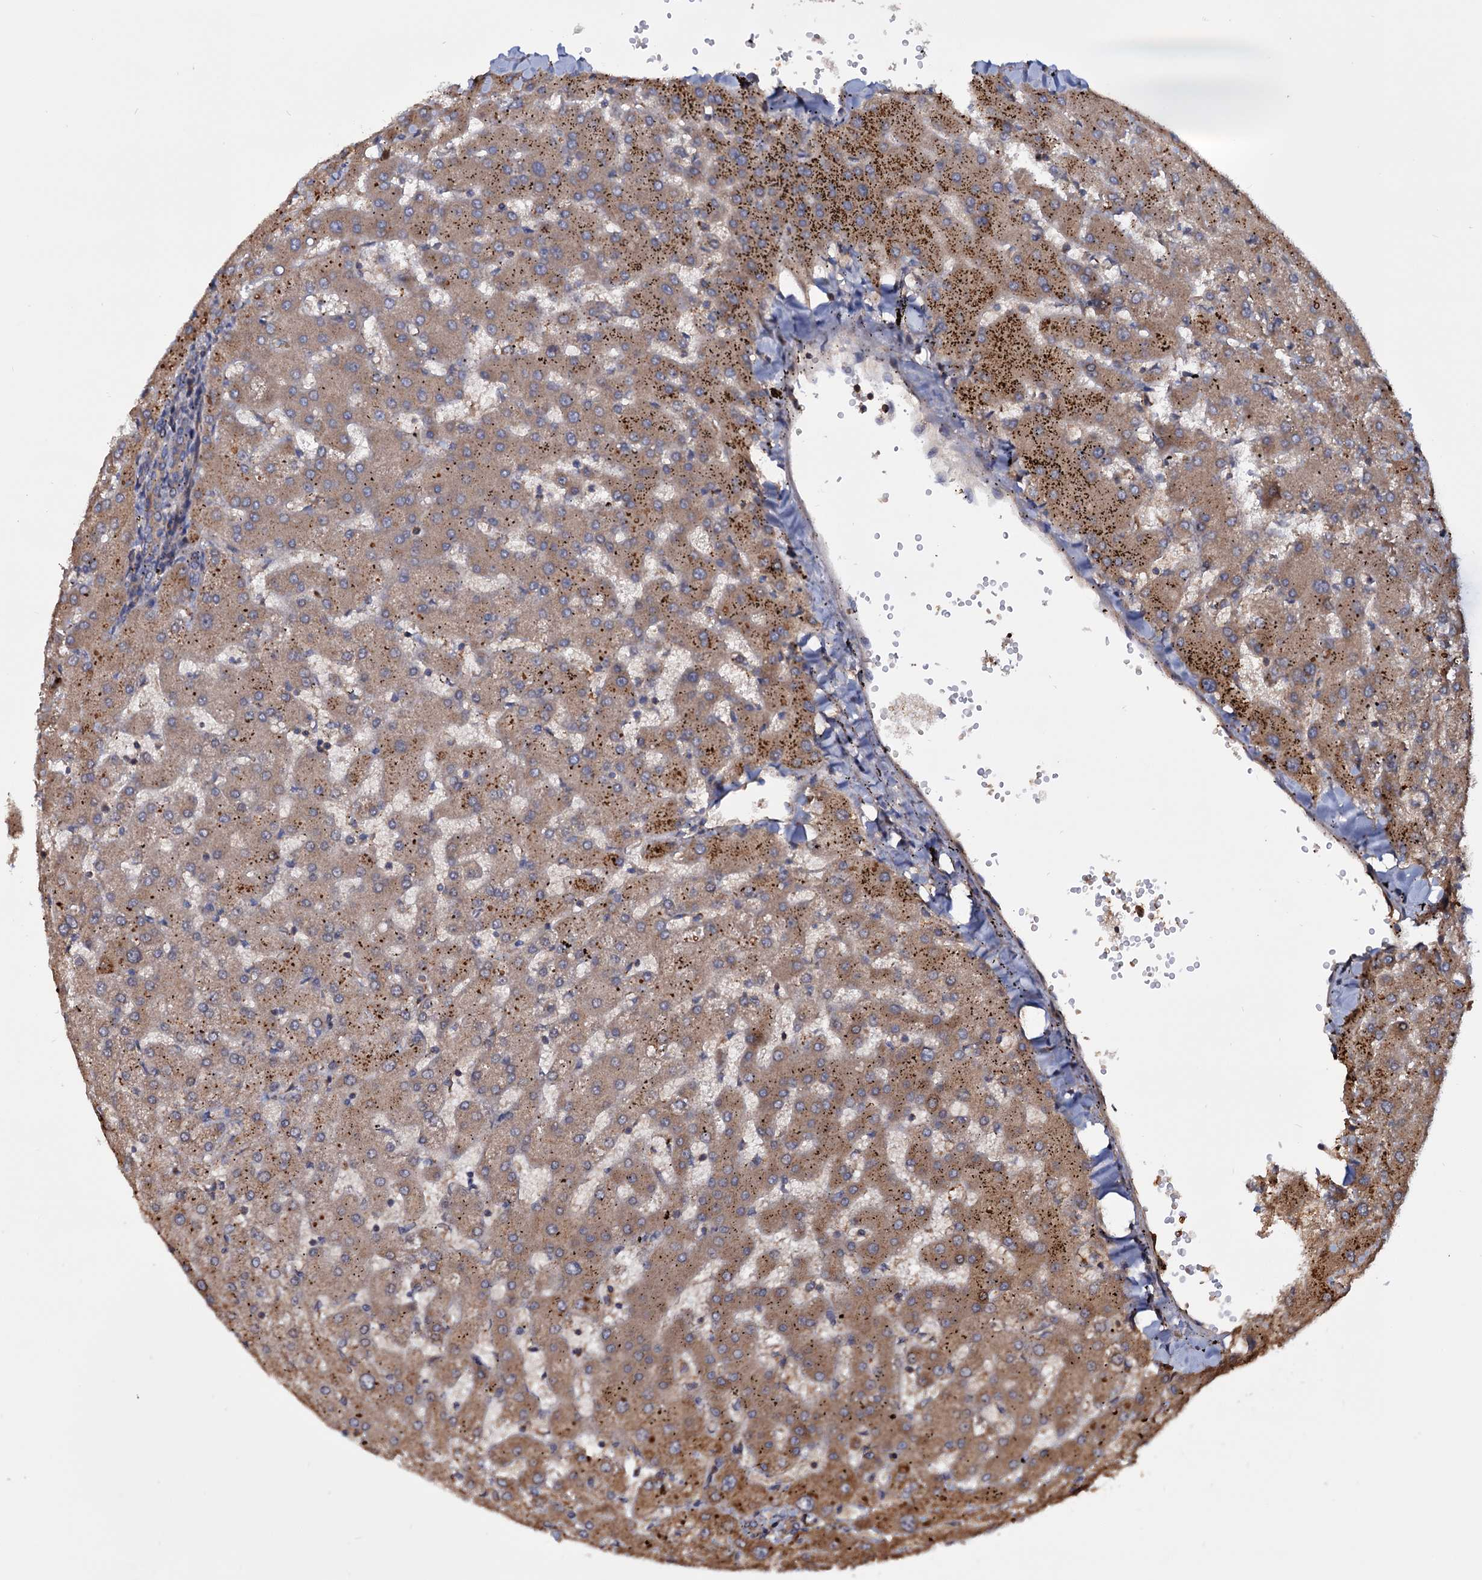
{"staining": {"intensity": "moderate", "quantity": ">75%", "location": "cytoplasmic/membranous"}, "tissue": "liver", "cell_type": "Cholangiocytes", "image_type": "normal", "snomed": [{"axis": "morphology", "description": "Normal tissue, NOS"}, {"axis": "topography", "description": "Liver"}], "caption": "High-power microscopy captured an immunohistochemistry (IHC) photomicrograph of benign liver, revealing moderate cytoplasmic/membranous staining in approximately >75% of cholangiocytes.", "gene": "MRPL42", "patient": {"sex": "female", "age": 63}}